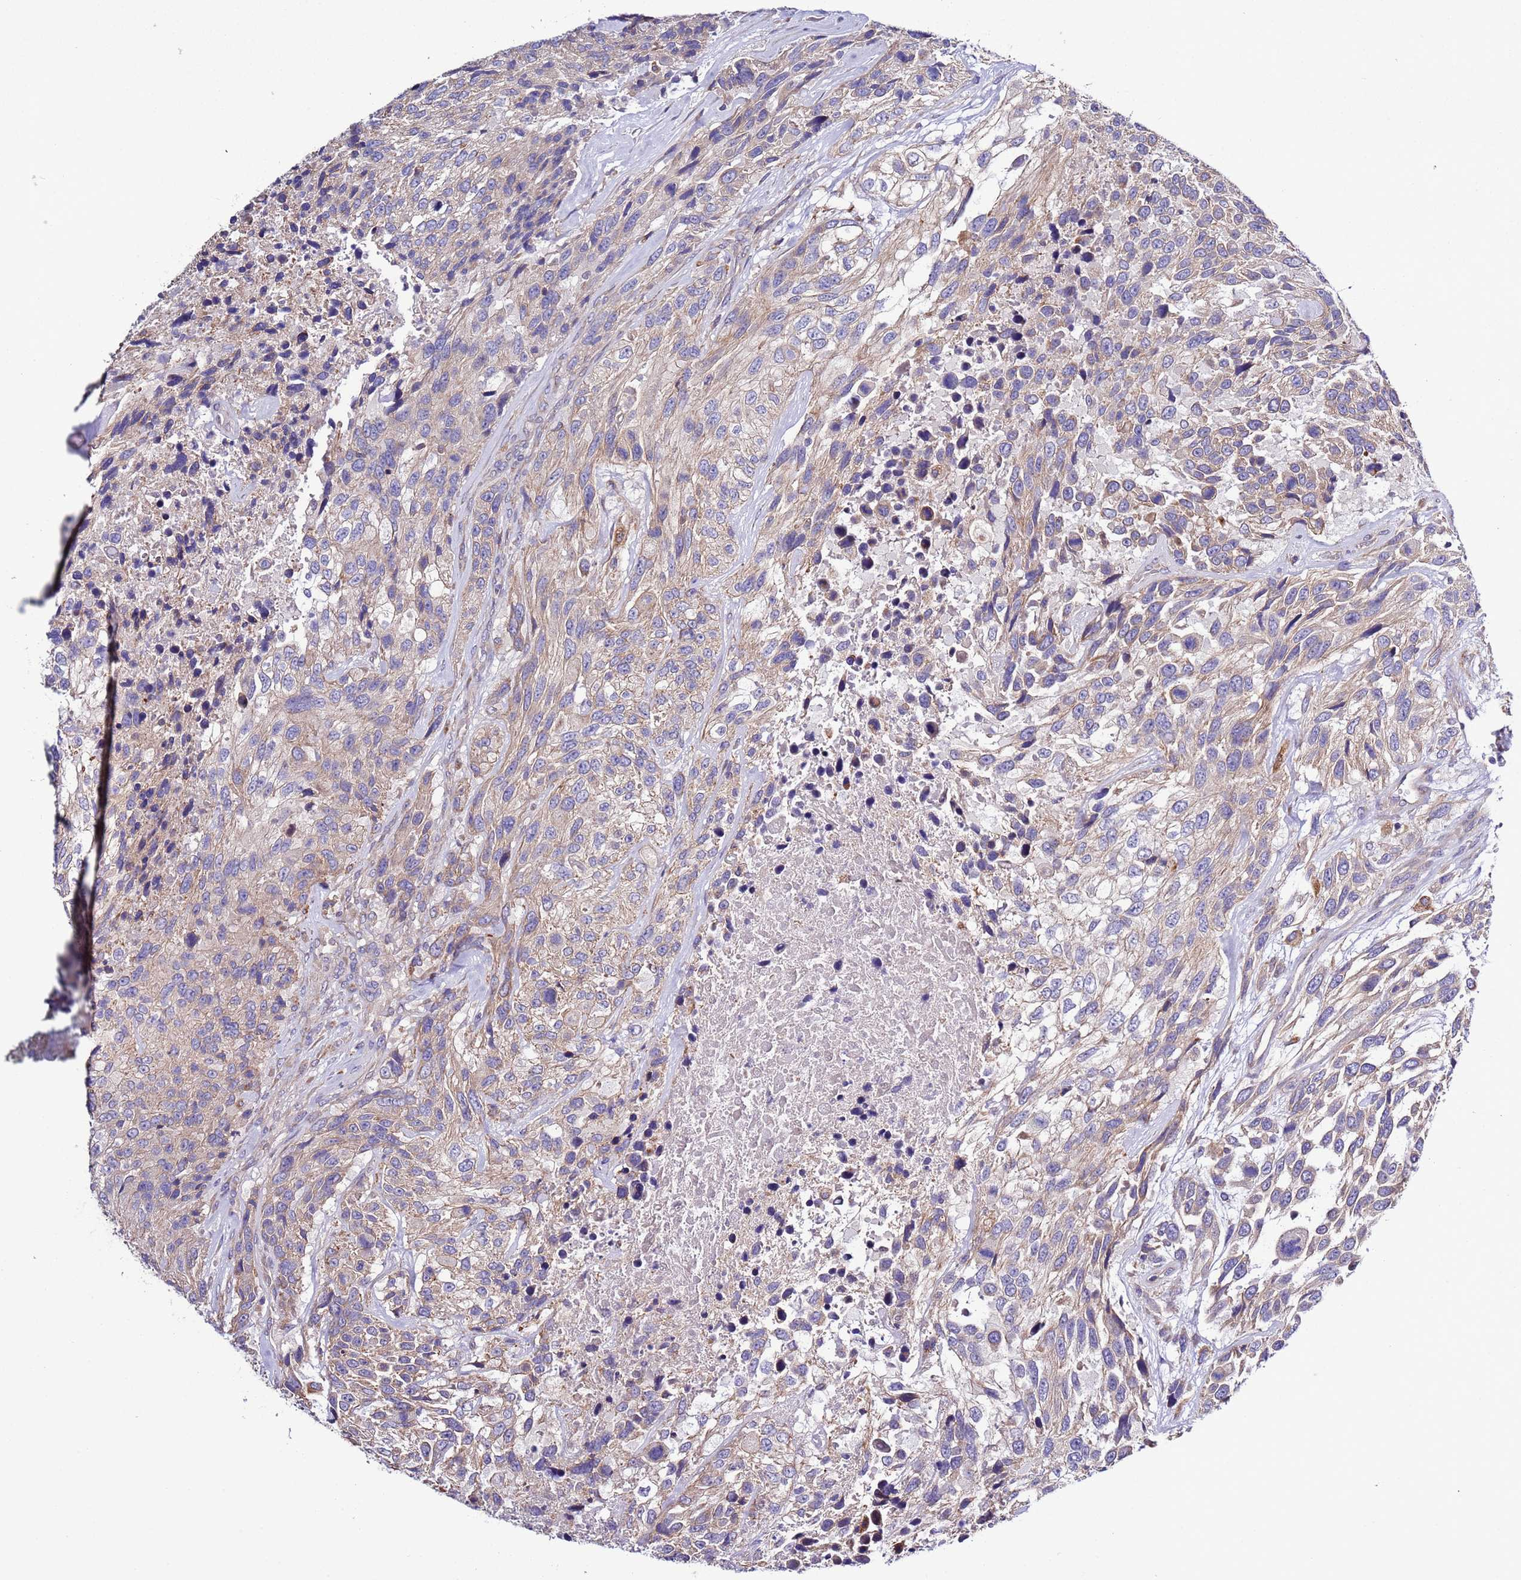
{"staining": {"intensity": "weak", "quantity": ">75%", "location": "cytoplasmic/membranous"}, "tissue": "urothelial cancer", "cell_type": "Tumor cells", "image_type": "cancer", "snomed": [{"axis": "morphology", "description": "Urothelial carcinoma, High grade"}, {"axis": "topography", "description": "Urinary bladder"}], "caption": "Urothelial cancer was stained to show a protein in brown. There is low levels of weak cytoplasmic/membranous staining in about >75% of tumor cells.", "gene": "SPCS1", "patient": {"sex": "female", "age": 70}}